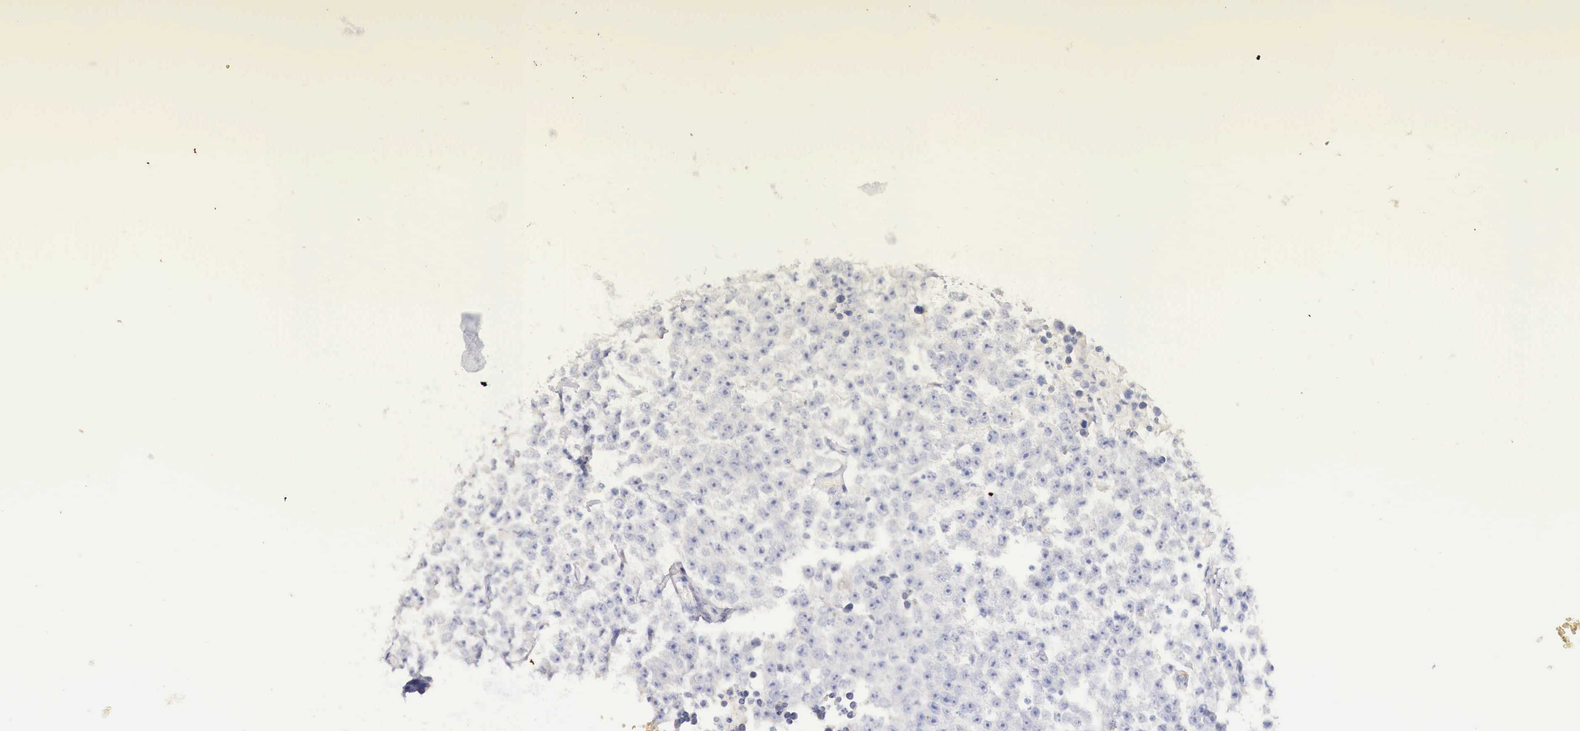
{"staining": {"intensity": "negative", "quantity": "none", "location": "none"}, "tissue": "testis cancer", "cell_type": "Tumor cells", "image_type": "cancer", "snomed": [{"axis": "morphology", "description": "Seminoma, NOS"}, {"axis": "topography", "description": "Testis"}], "caption": "The image shows no staining of tumor cells in testis cancer (seminoma).", "gene": "ITIH6", "patient": {"sex": "male", "age": 52}}